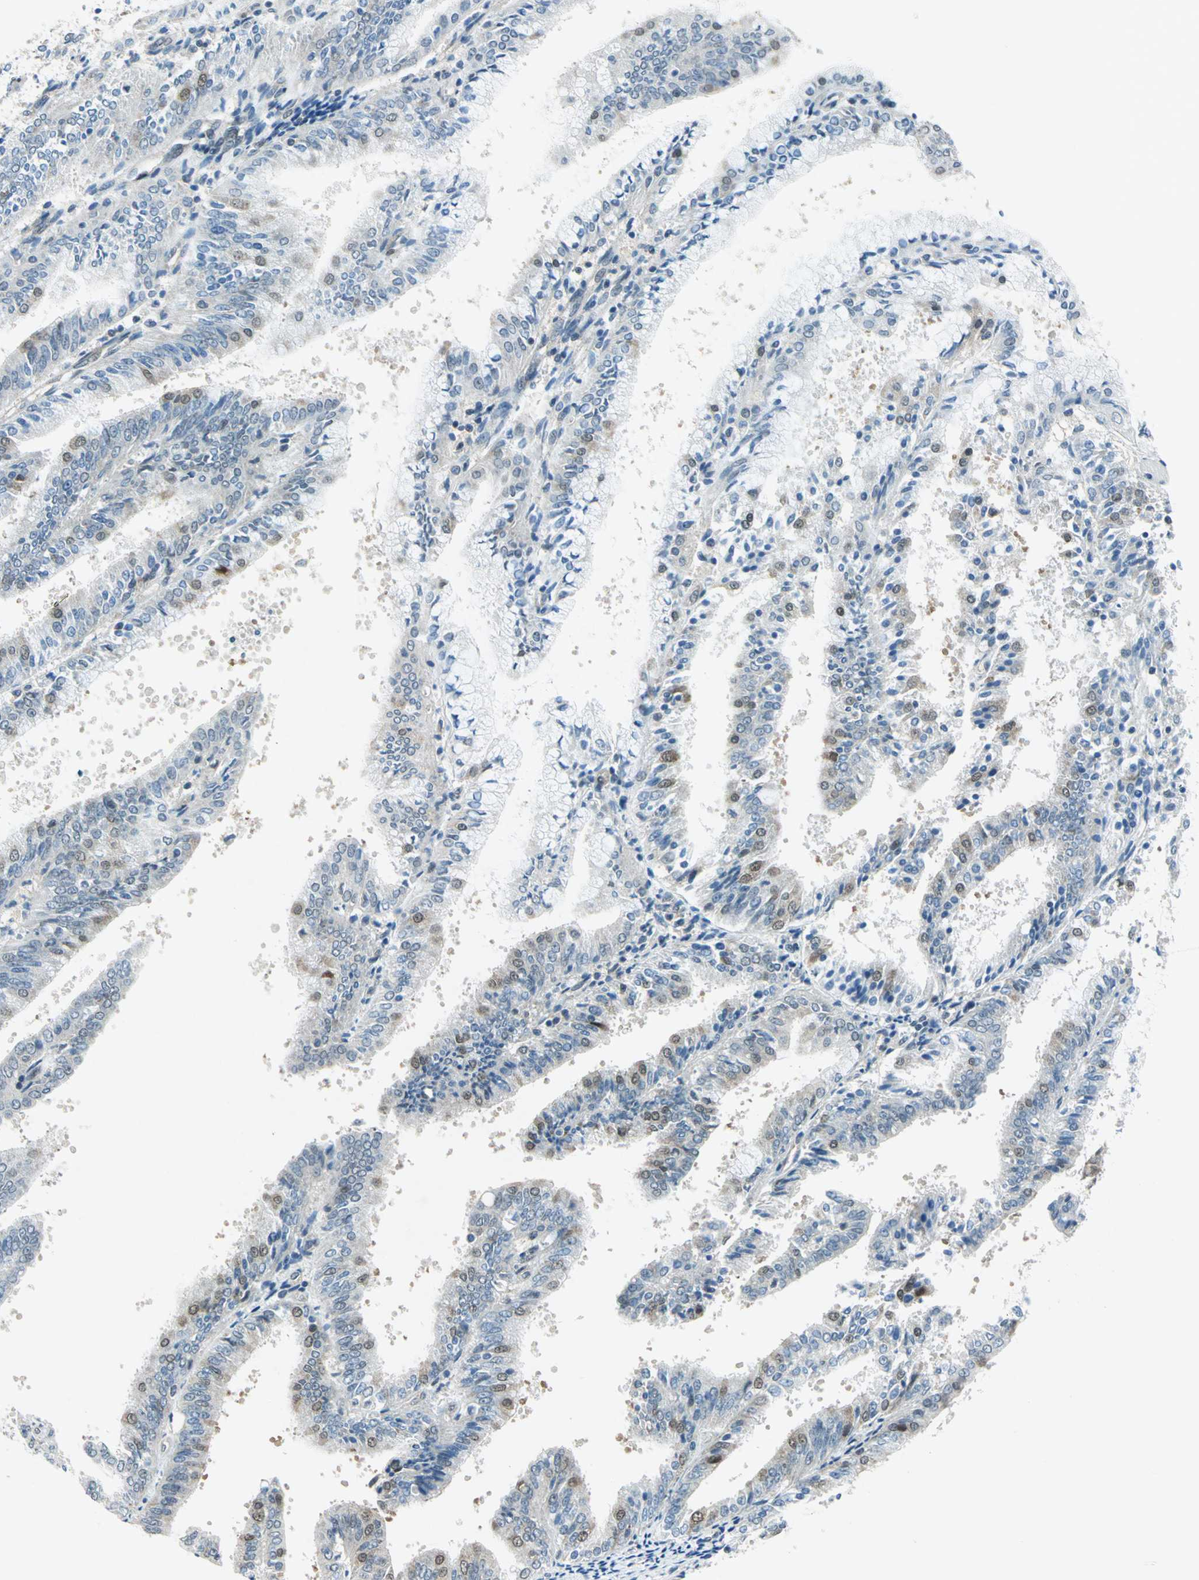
{"staining": {"intensity": "negative", "quantity": "none", "location": "none"}, "tissue": "endometrial cancer", "cell_type": "Tumor cells", "image_type": "cancer", "snomed": [{"axis": "morphology", "description": "Adenocarcinoma, NOS"}, {"axis": "topography", "description": "Endometrium"}], "caption": "This is an immunohistochemistry (IHC) histopathology image of endometrial adenocarcinoma. There is no positivity in tumor cells.", "gene": "PIN1", "patient": {"sex": "female", "age": 63}}